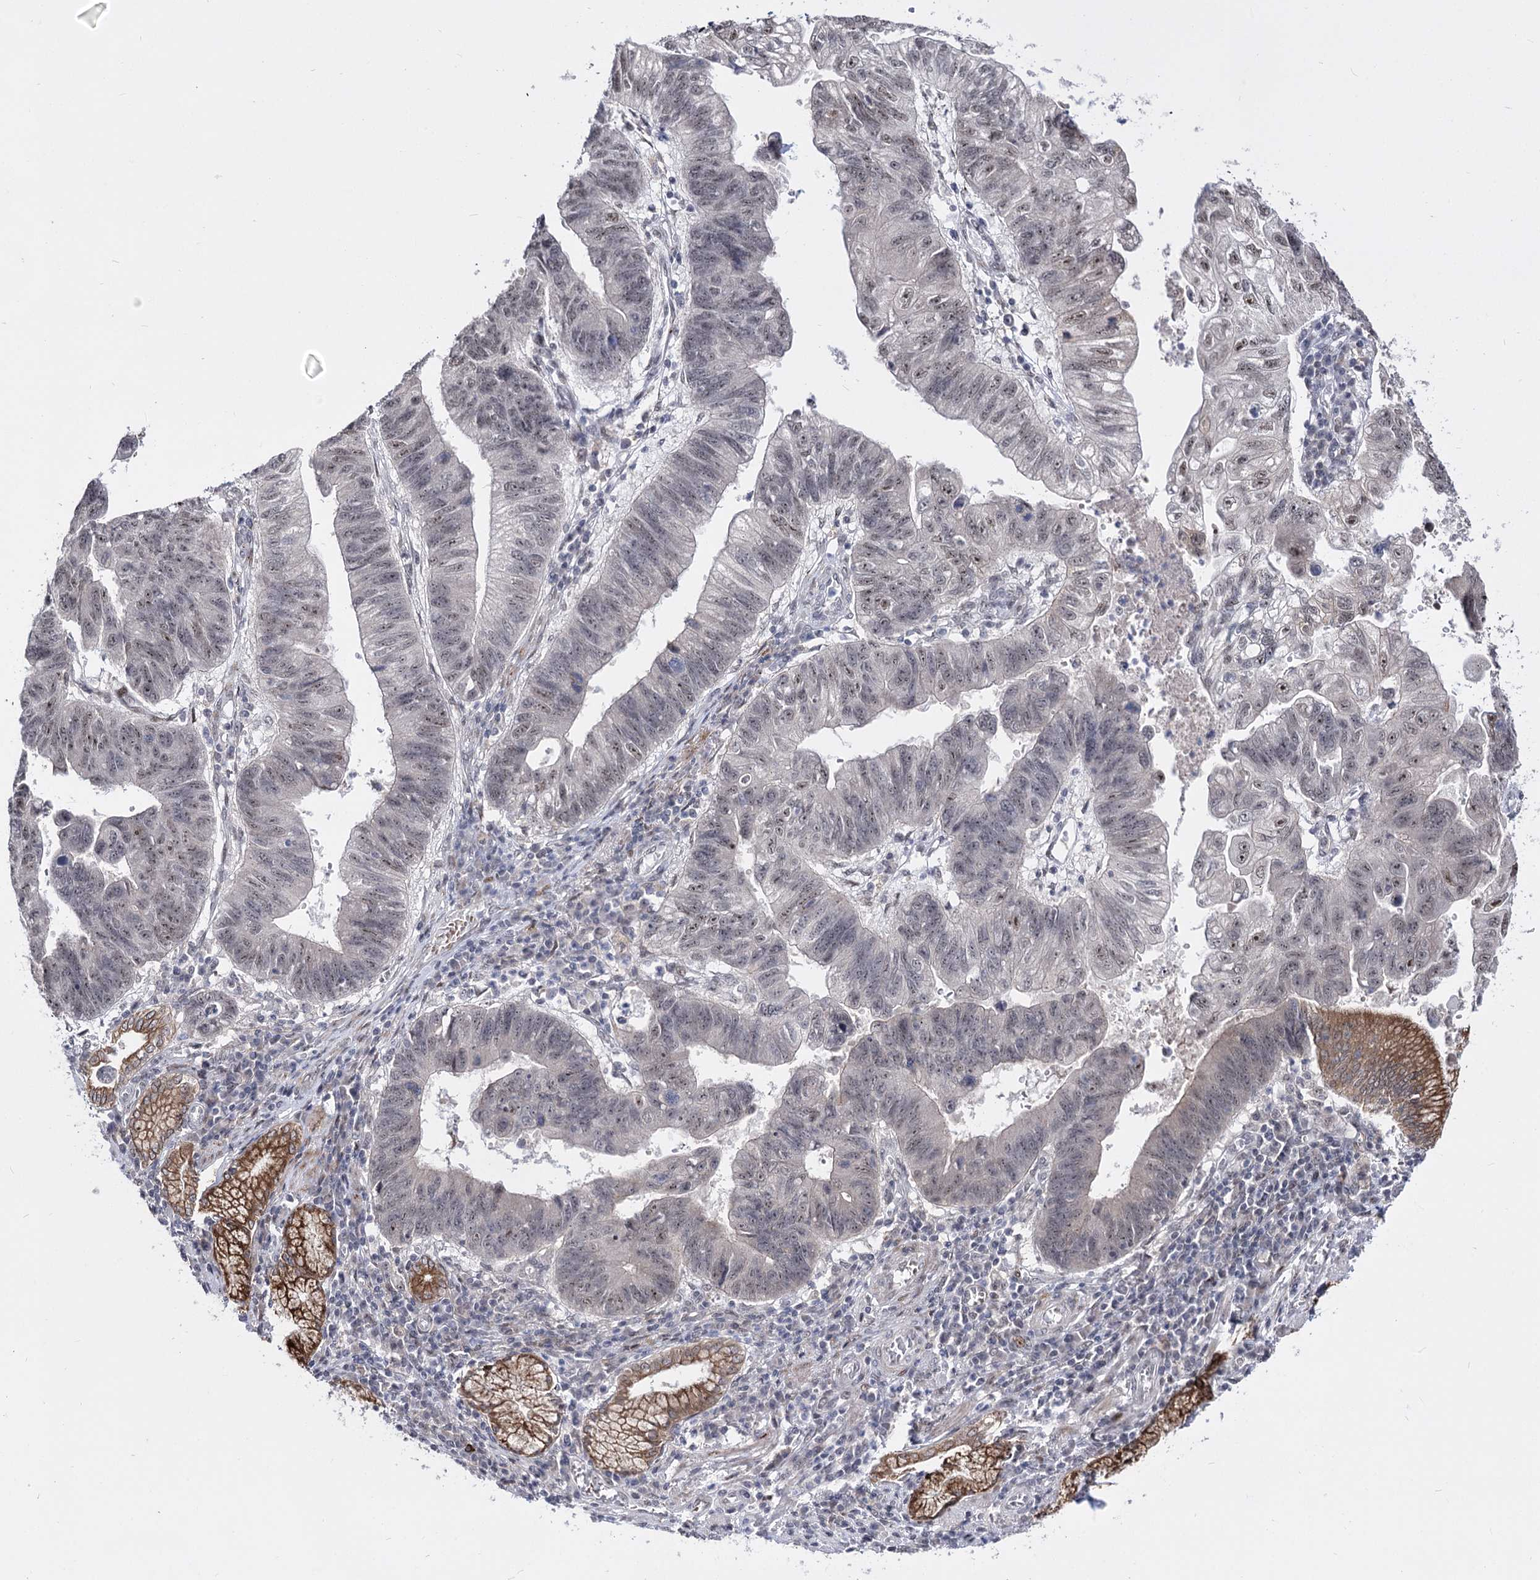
{"staining": {"intensity": "weak", "quantity": "25%-75%", "location": "nuclear"}, "tissue": "stomach cancer", "cell_type": "Tumor cells", "image_type": "cancer", "snomed": [{"axis": "morphology", "description": "Adenocarcinoma, NOS"}, {"axis": "topography", "description": "Stomach"}], "caption": "Brown immunohistochemical staining in adenocarcinoma (stomach) demonstrates weak nuclear positivity in approximately 25%-75% of tumor cells.", "gene": "STOX1", "patient": {"sex": "male", "age": 59}}